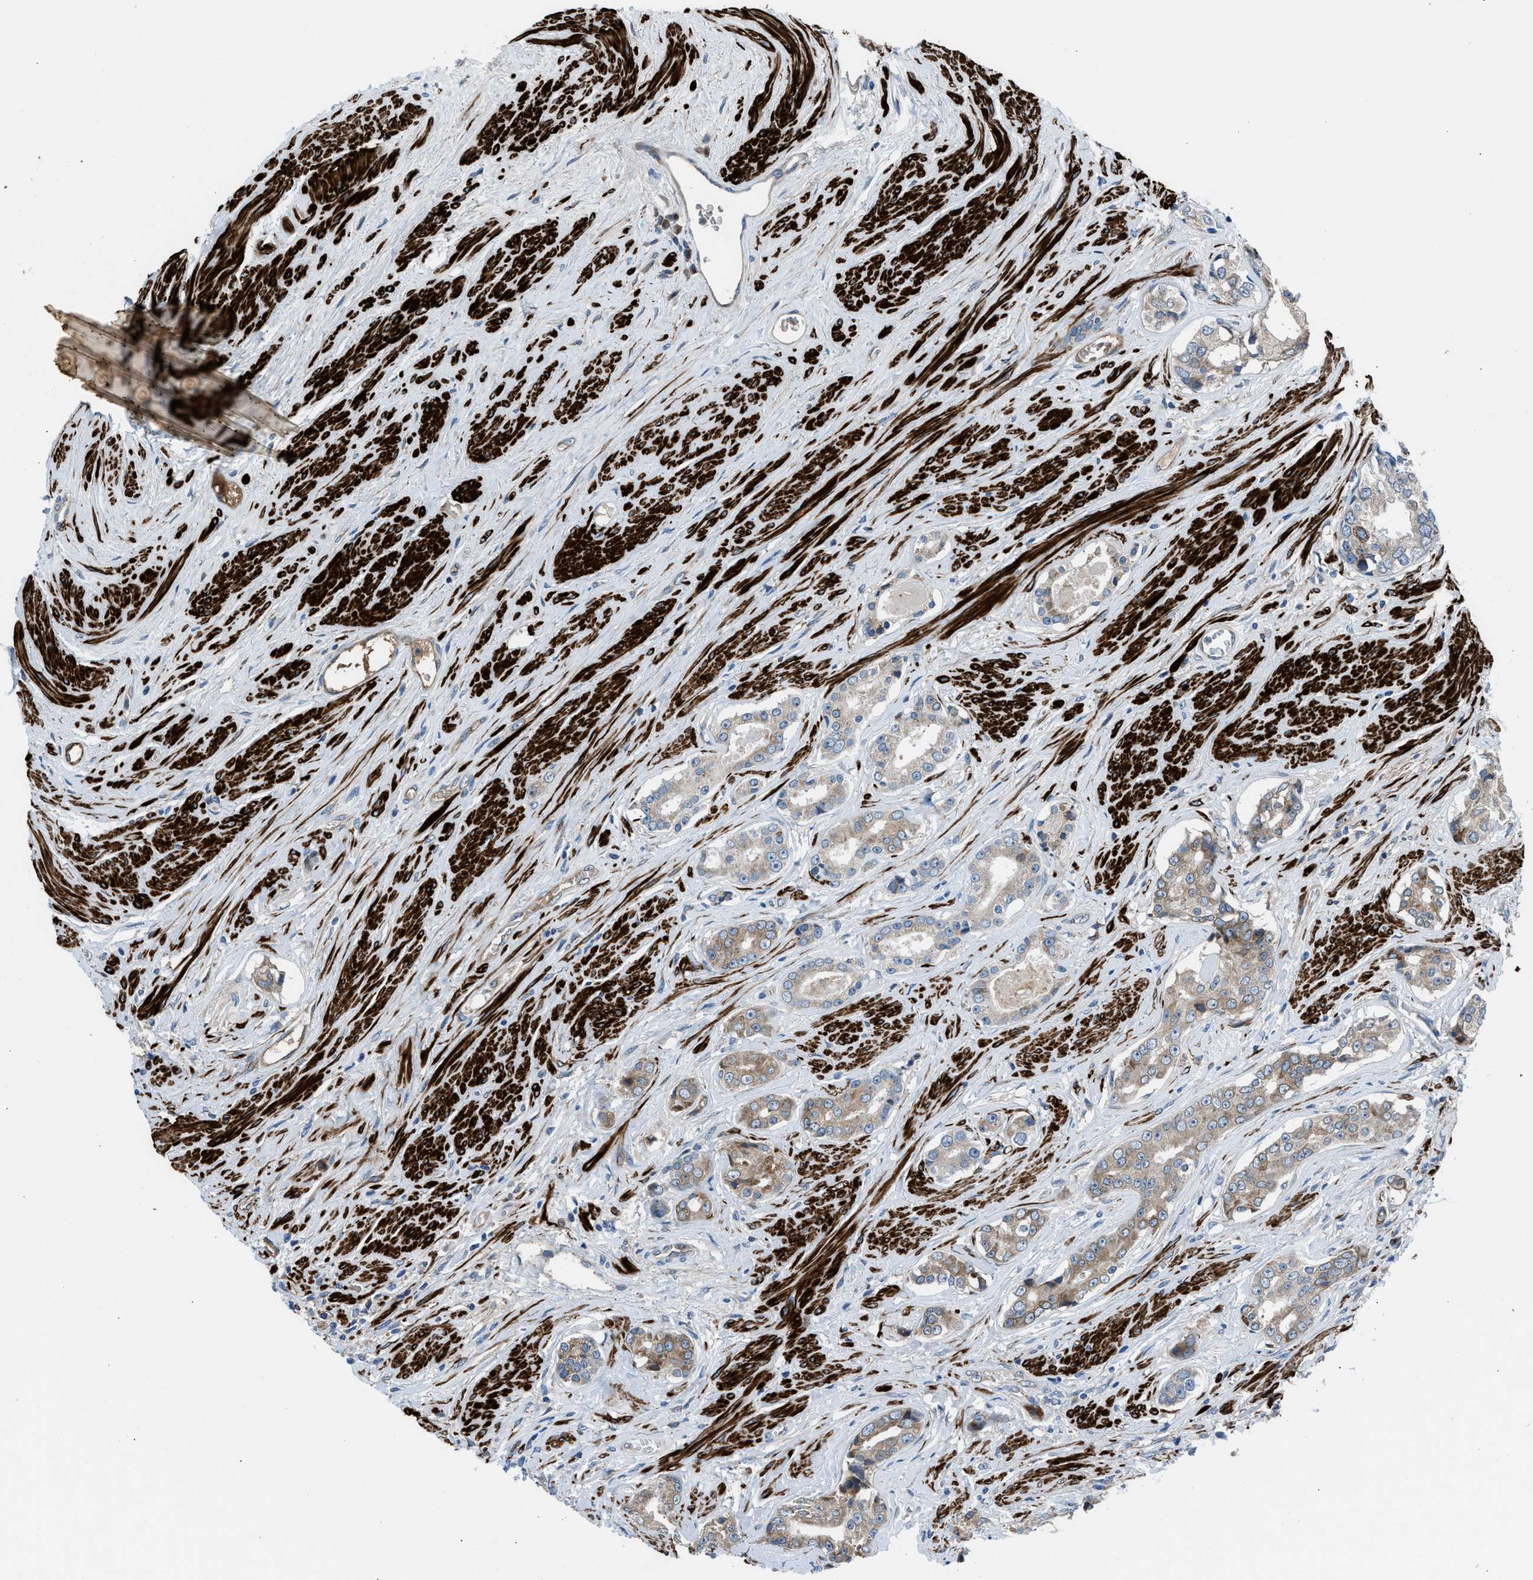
{"staining": {"intensity": "weak", "quantity": "25%-75%", "location": "cytoplasmic/membranous"}, "tissue": "prostate cancer", "cell_type": "Tumor cells", "image_type": "cancer", "snomed": [{"axis": "morphology", "description": "Adenocarcinoma, High grade"}, {"axis": "topography", "description": "Prostate"}], "caption": "Immunohistochemistry of human prostate adenocarcinoma (high-grade) demonstrates low levels of weak cytoplasmic/membranous expression in about 25%-75% of tumor cells. Using DAB (brown) and hematoxylin (blue) stains, captured at high magnification using brightfield microscopy.", "gene": "LMBR1", "patient": {"sex": "male", "age": 71}}